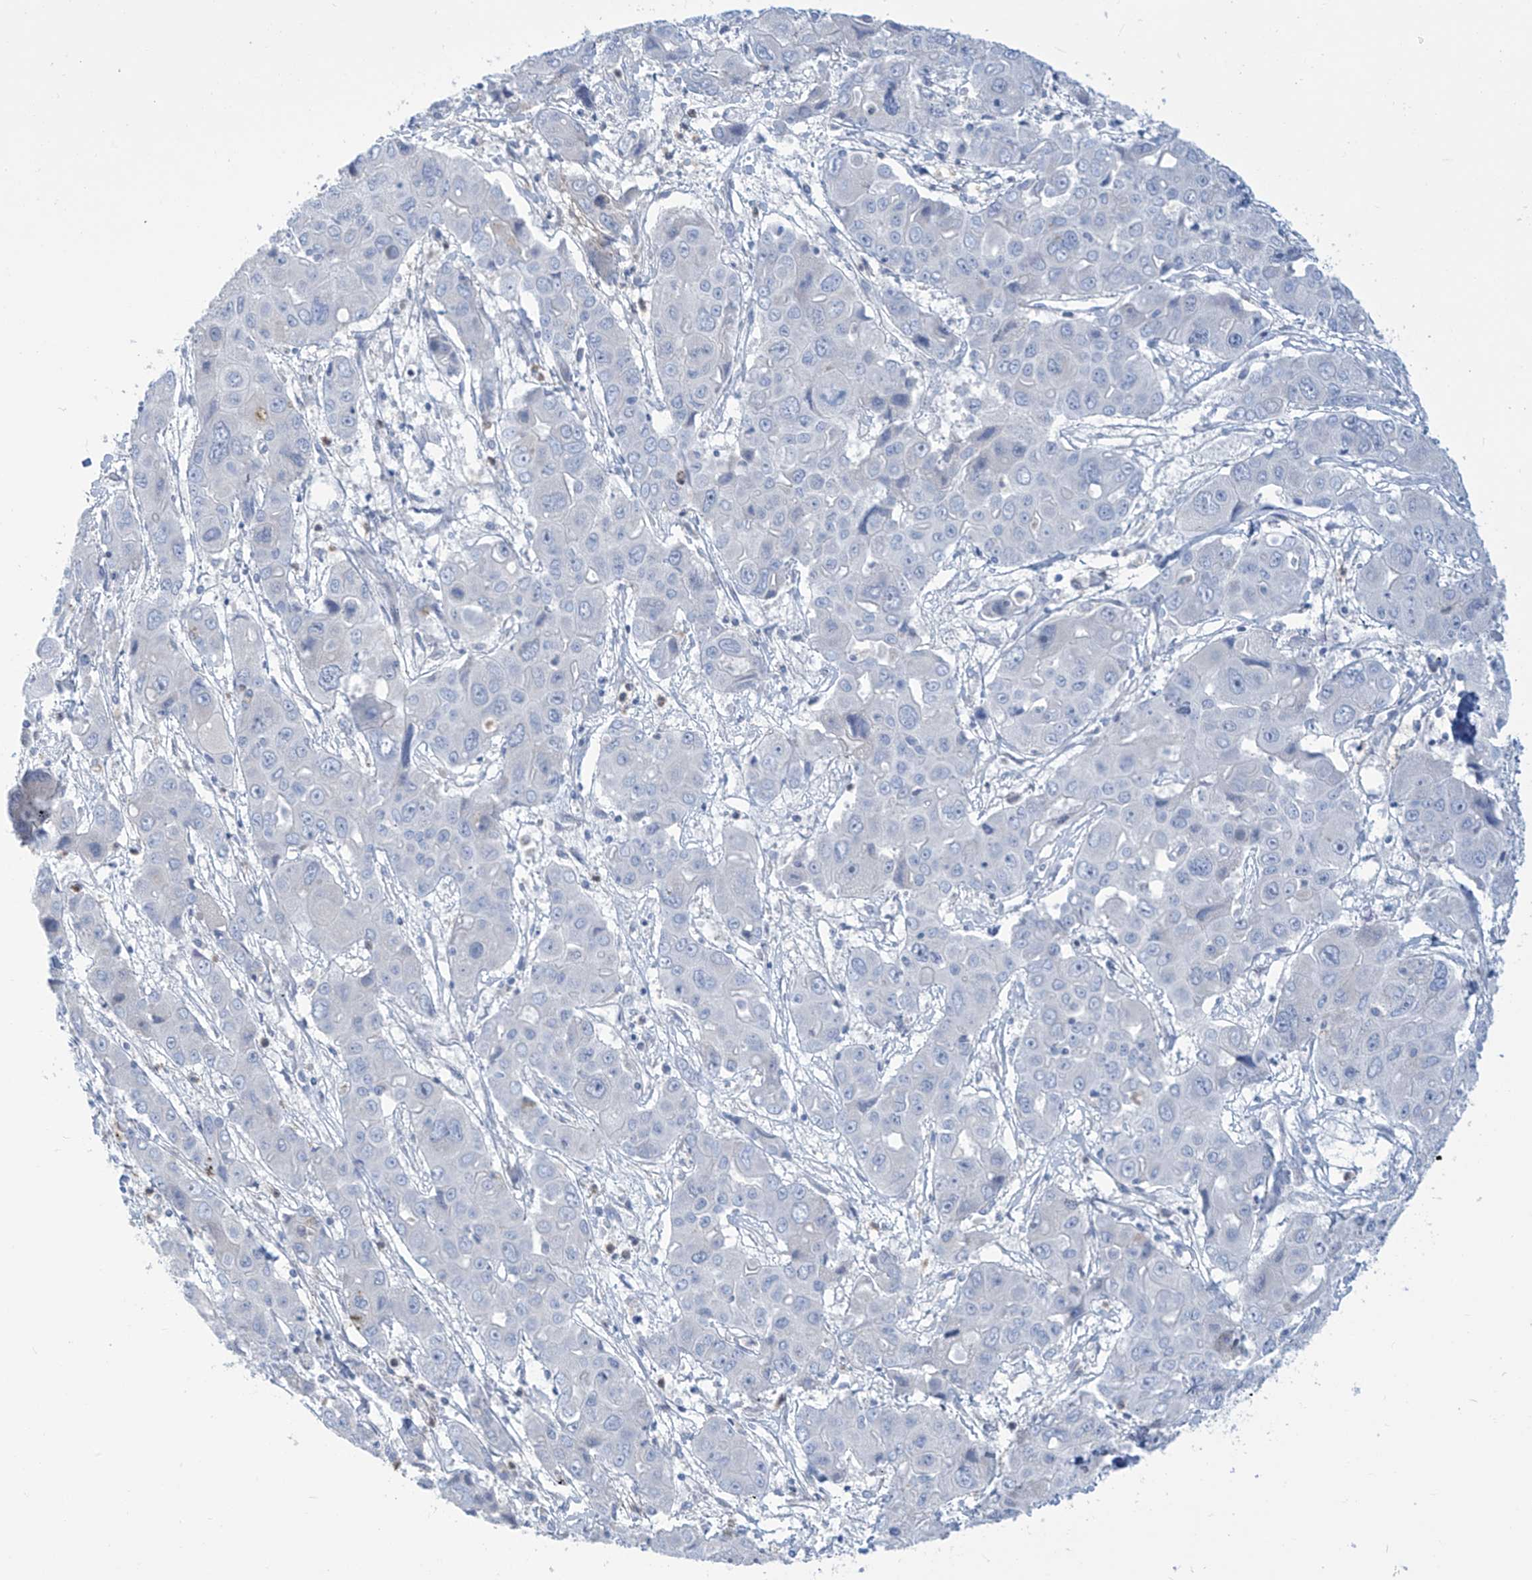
{"staining": {"intensity": "negative", "quantity": "none", "location": "none"}, "tissue": "liver cancer", "cell_type": "Tumor cells", "image_type": "cancer", "snomed": [{"axis": "morphology", "description": "Cholangiocarcinoma"}, {"axis": "topography", "description": "Liver"}], "caption": "Immunohistochemical staining of human liver cancer (cholangiocarcinoma) displays no significant expression in tumor cells.", "gene": "FABP2", "patient": {"sex": "male", "age": 67}}